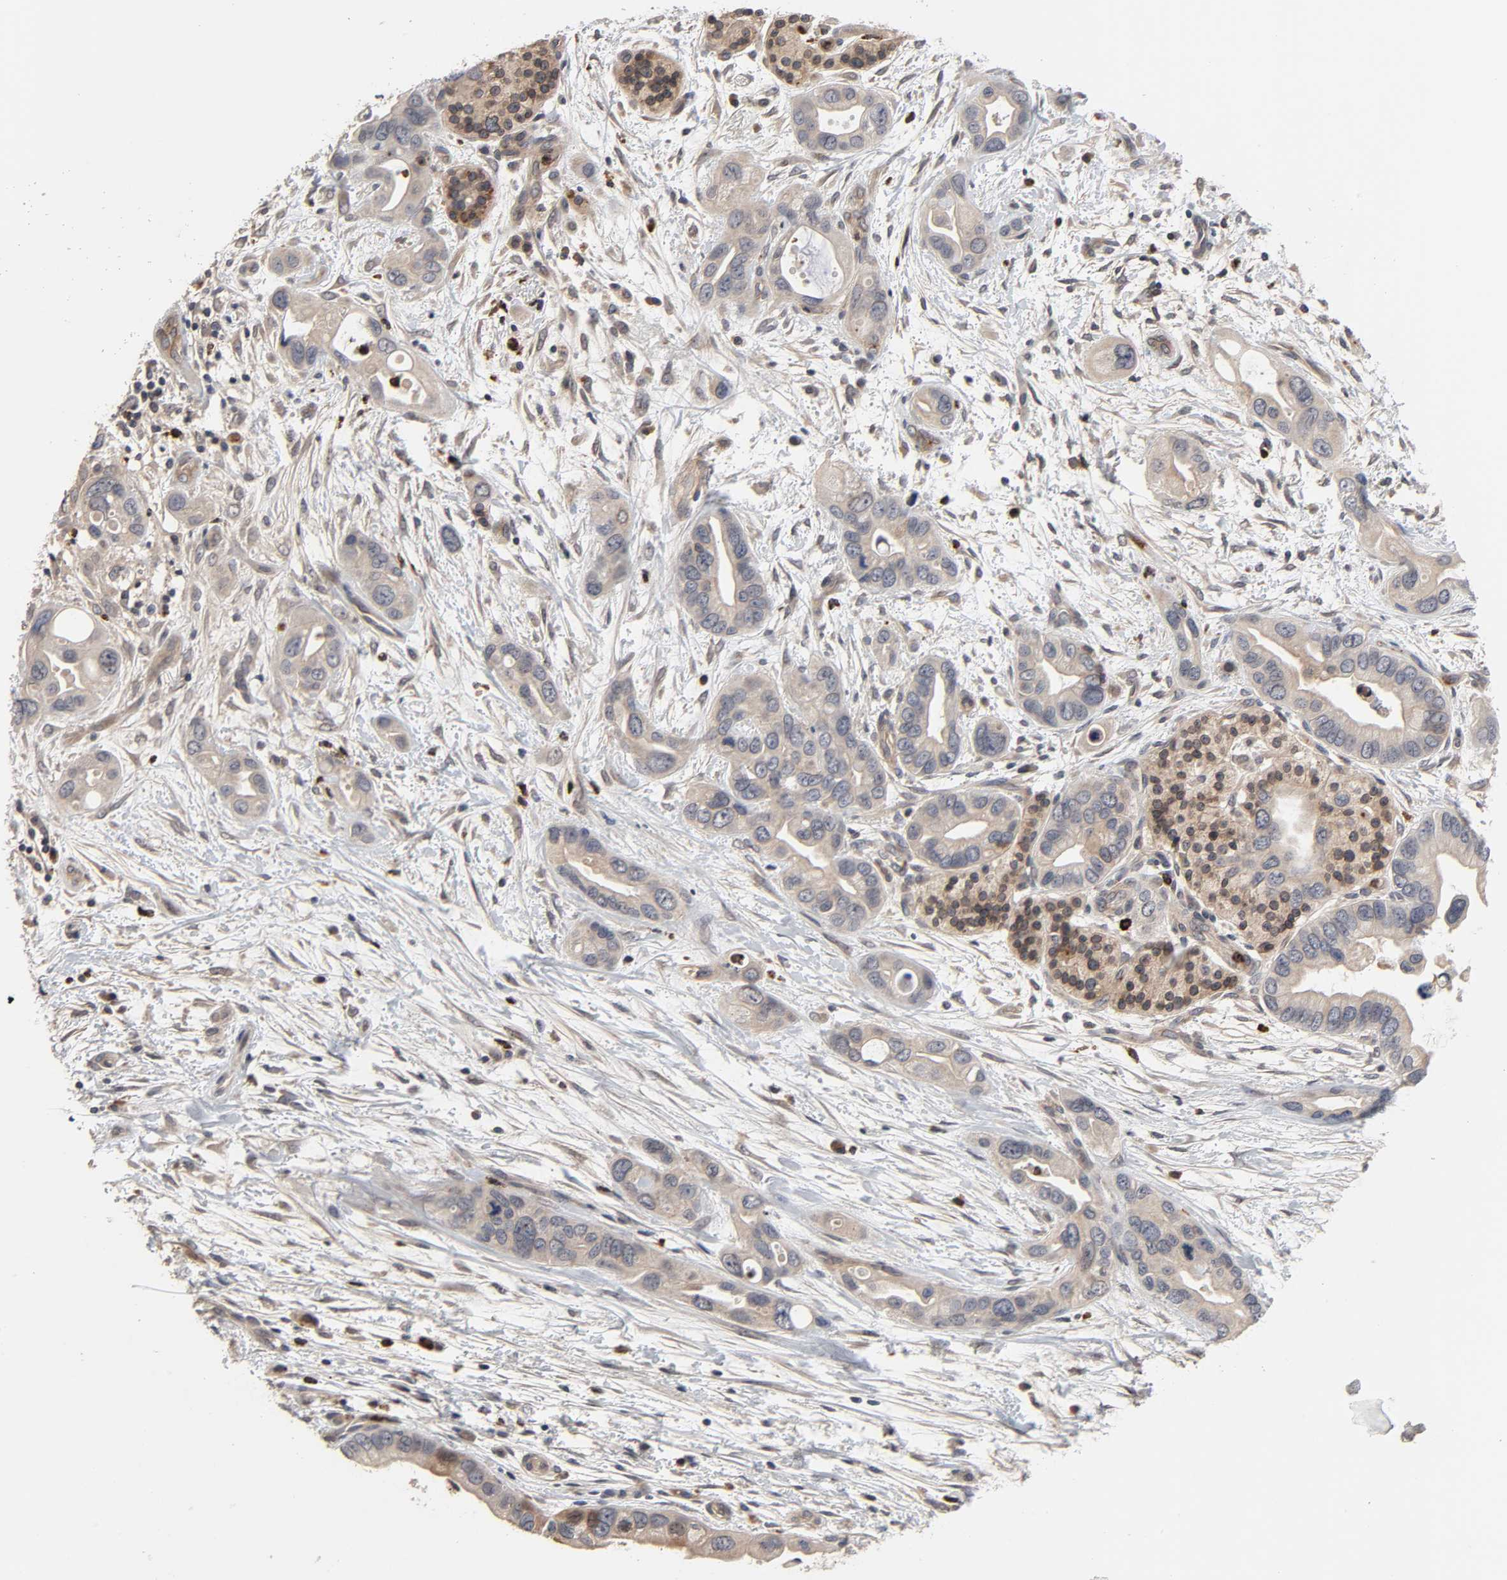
{"staining": {"intensity": "weak", "quantity": ">75%", "location": "cytoplasmic/membranous"}, "tissue": "pancreatic cancer", "cell_type": "Tumor cells", "image_type": "cancer", "snomed": [{"axis": "morphology", "description": "Adenocarcinoma, NOS"}, {"axis": "topography", "description": "Pancreas"}], "caption": "DAB (3,3'-diaminobenzidine) immunohistochemical staining of pancreatic cancer reveals weak cytoplasmic/membranous protein expression in about >75% of tumor cells.", "gene": "CCDC175", "patient": {"sex": "female", "age": 77}}